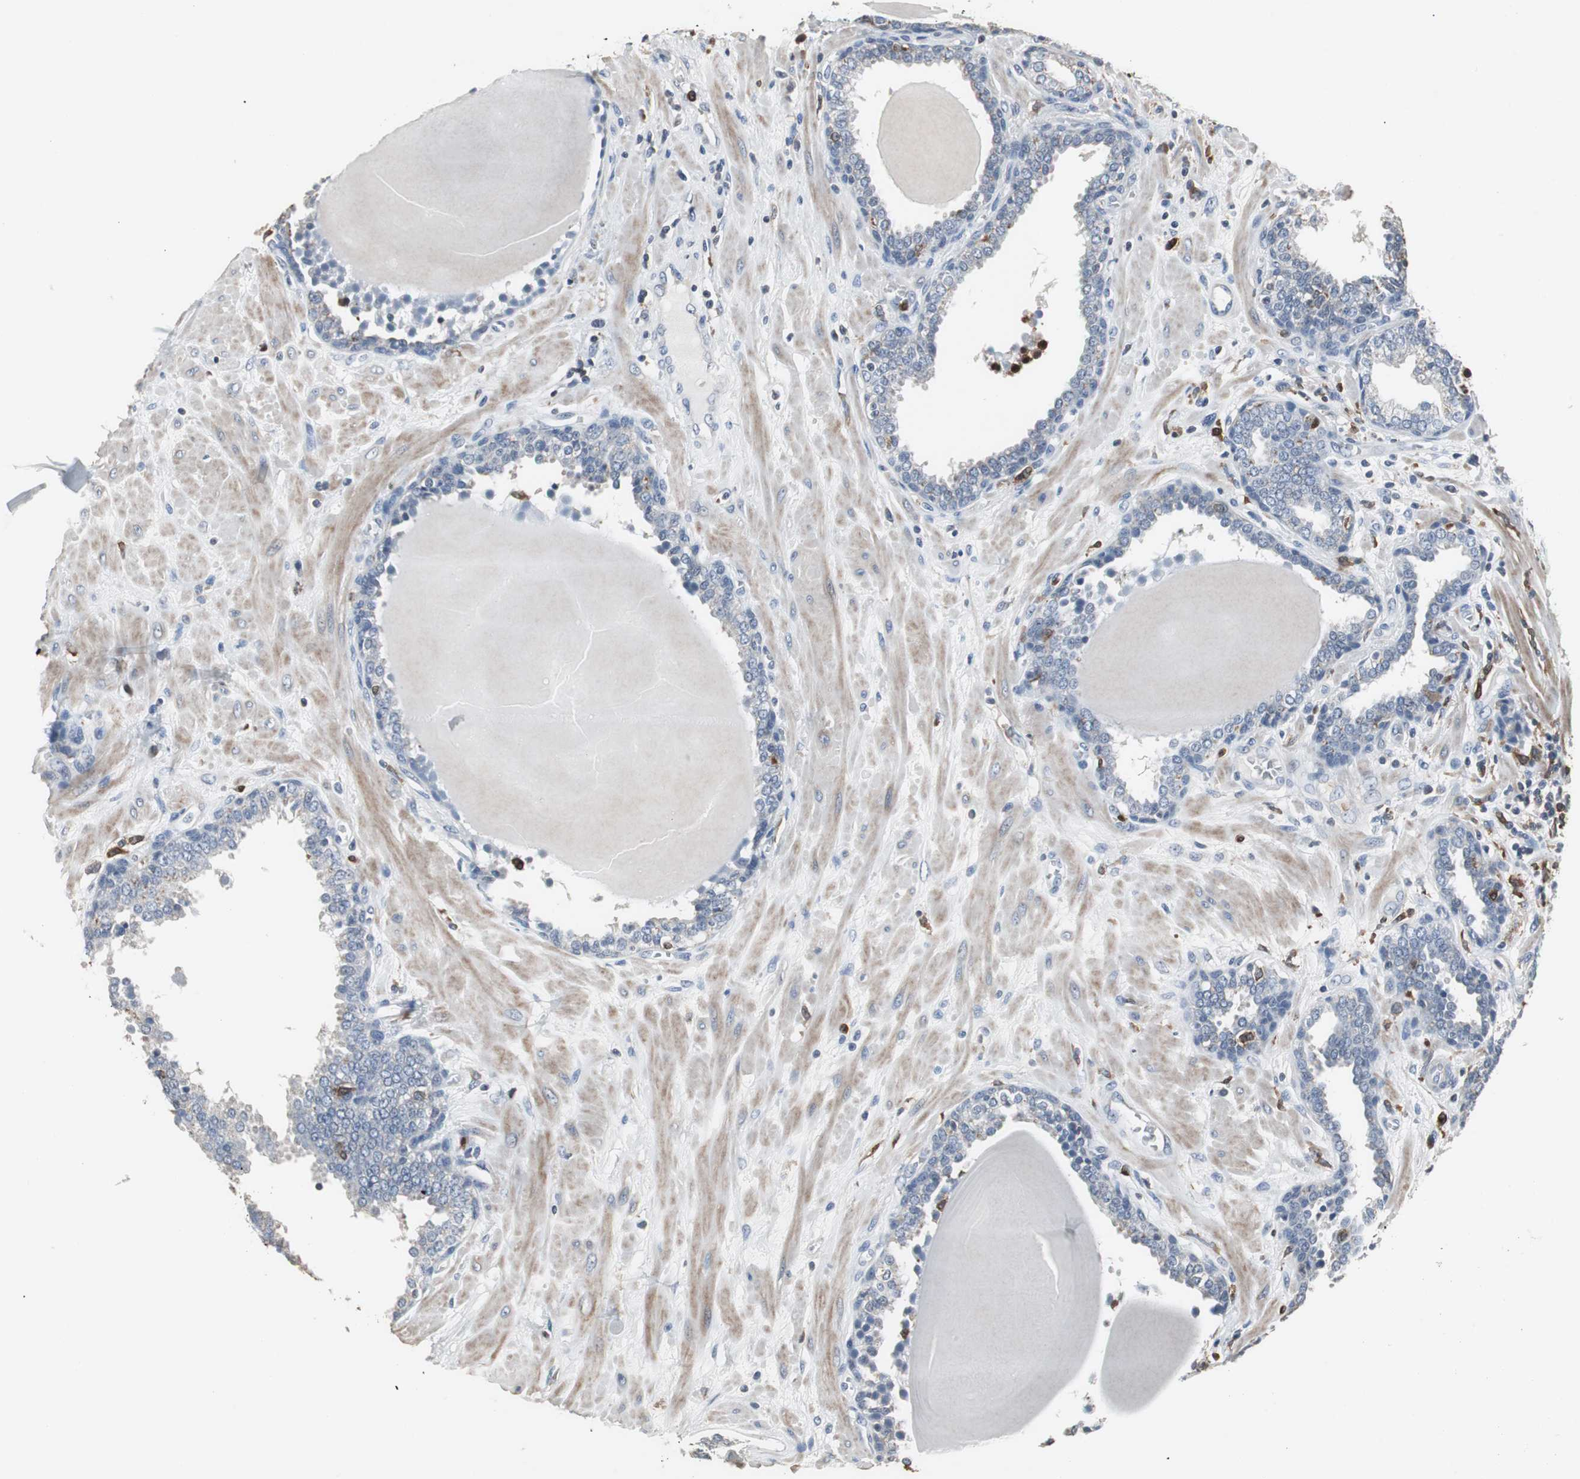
{"staining": {"intensity": "weak", "quantity": "<25%", "location": "cytoplasmic/membranous"}, "tissue": "prostate", "cell_type": "Glandular cells", "image_type": "normal", "snomed": [{"axis": "morphology", "description": "Normal tissue, NOS"}, {"axis": "topography", "description": "Prostate"}], "caption": "A high-resolution micrograph shows immunohistochemistry (IHC) staining of normal prostate, which displays no significant expression in glandular cells.", "gene": "NCF2", "patient": {"sex": "male", "age": 51}}